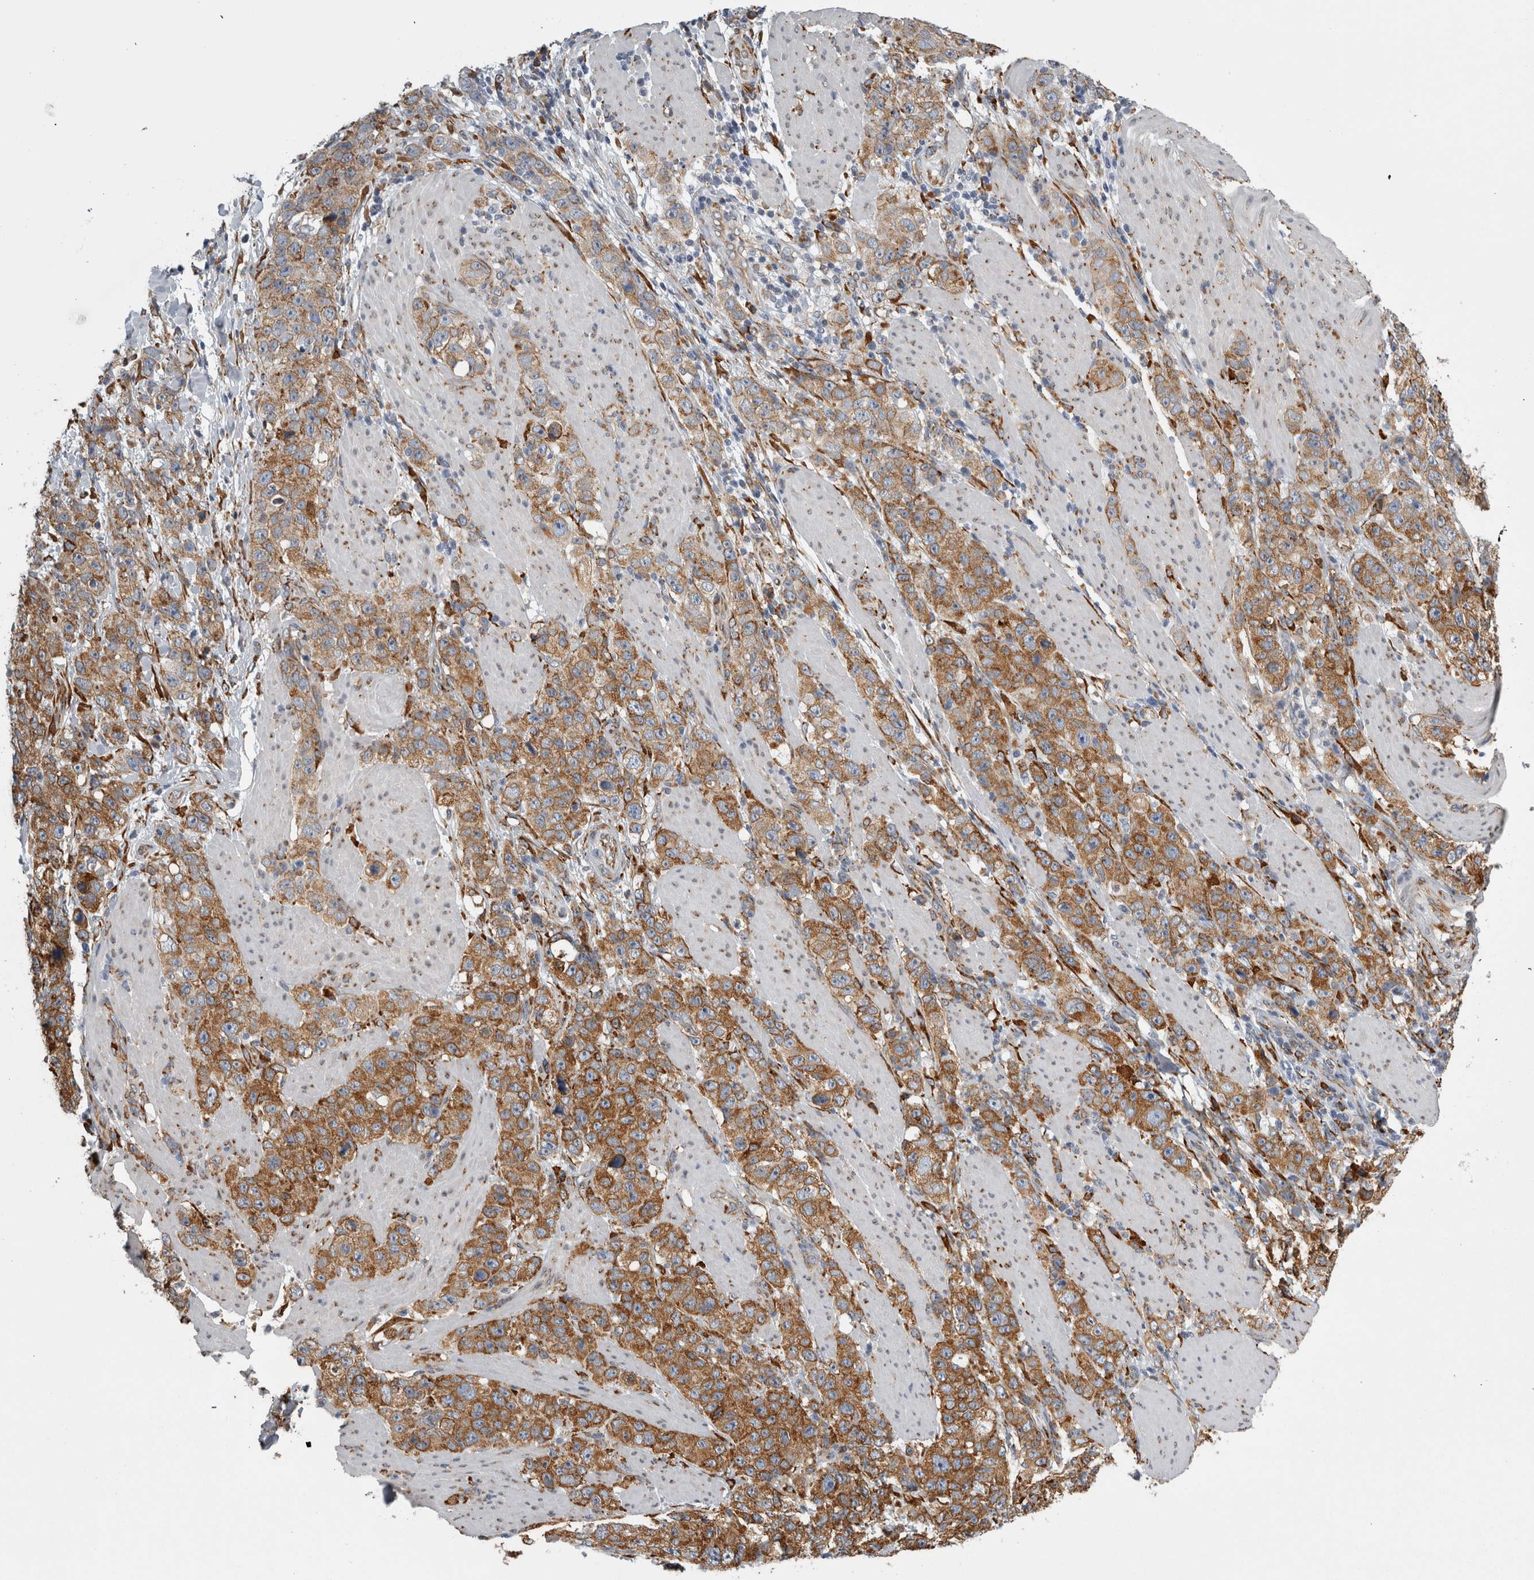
{"staining": {"intensity": "moderate", "quantity": ">75%", "location": "cytoplasmic/membranous"}, "tissue": "stomach cancer", "cell_type": "Tumor cells", "image_type": "cancer", "snomed": [{"axis": "morphology", "description": "Adenocarcinoma, NOS"}, {"axis": "topography", "description": "Stomach"}], "caption": "Immunohistochemistry photomicrograph of stomach cancer (adenocarcinoma) stained for a protein (brown), which demonstrates medium levels of moderate cytoplasmic/membranous expression in approximately >75% of tumor cells.", "gene": "FHIP2B", "patient": {"sex": "male", "age": 48}}